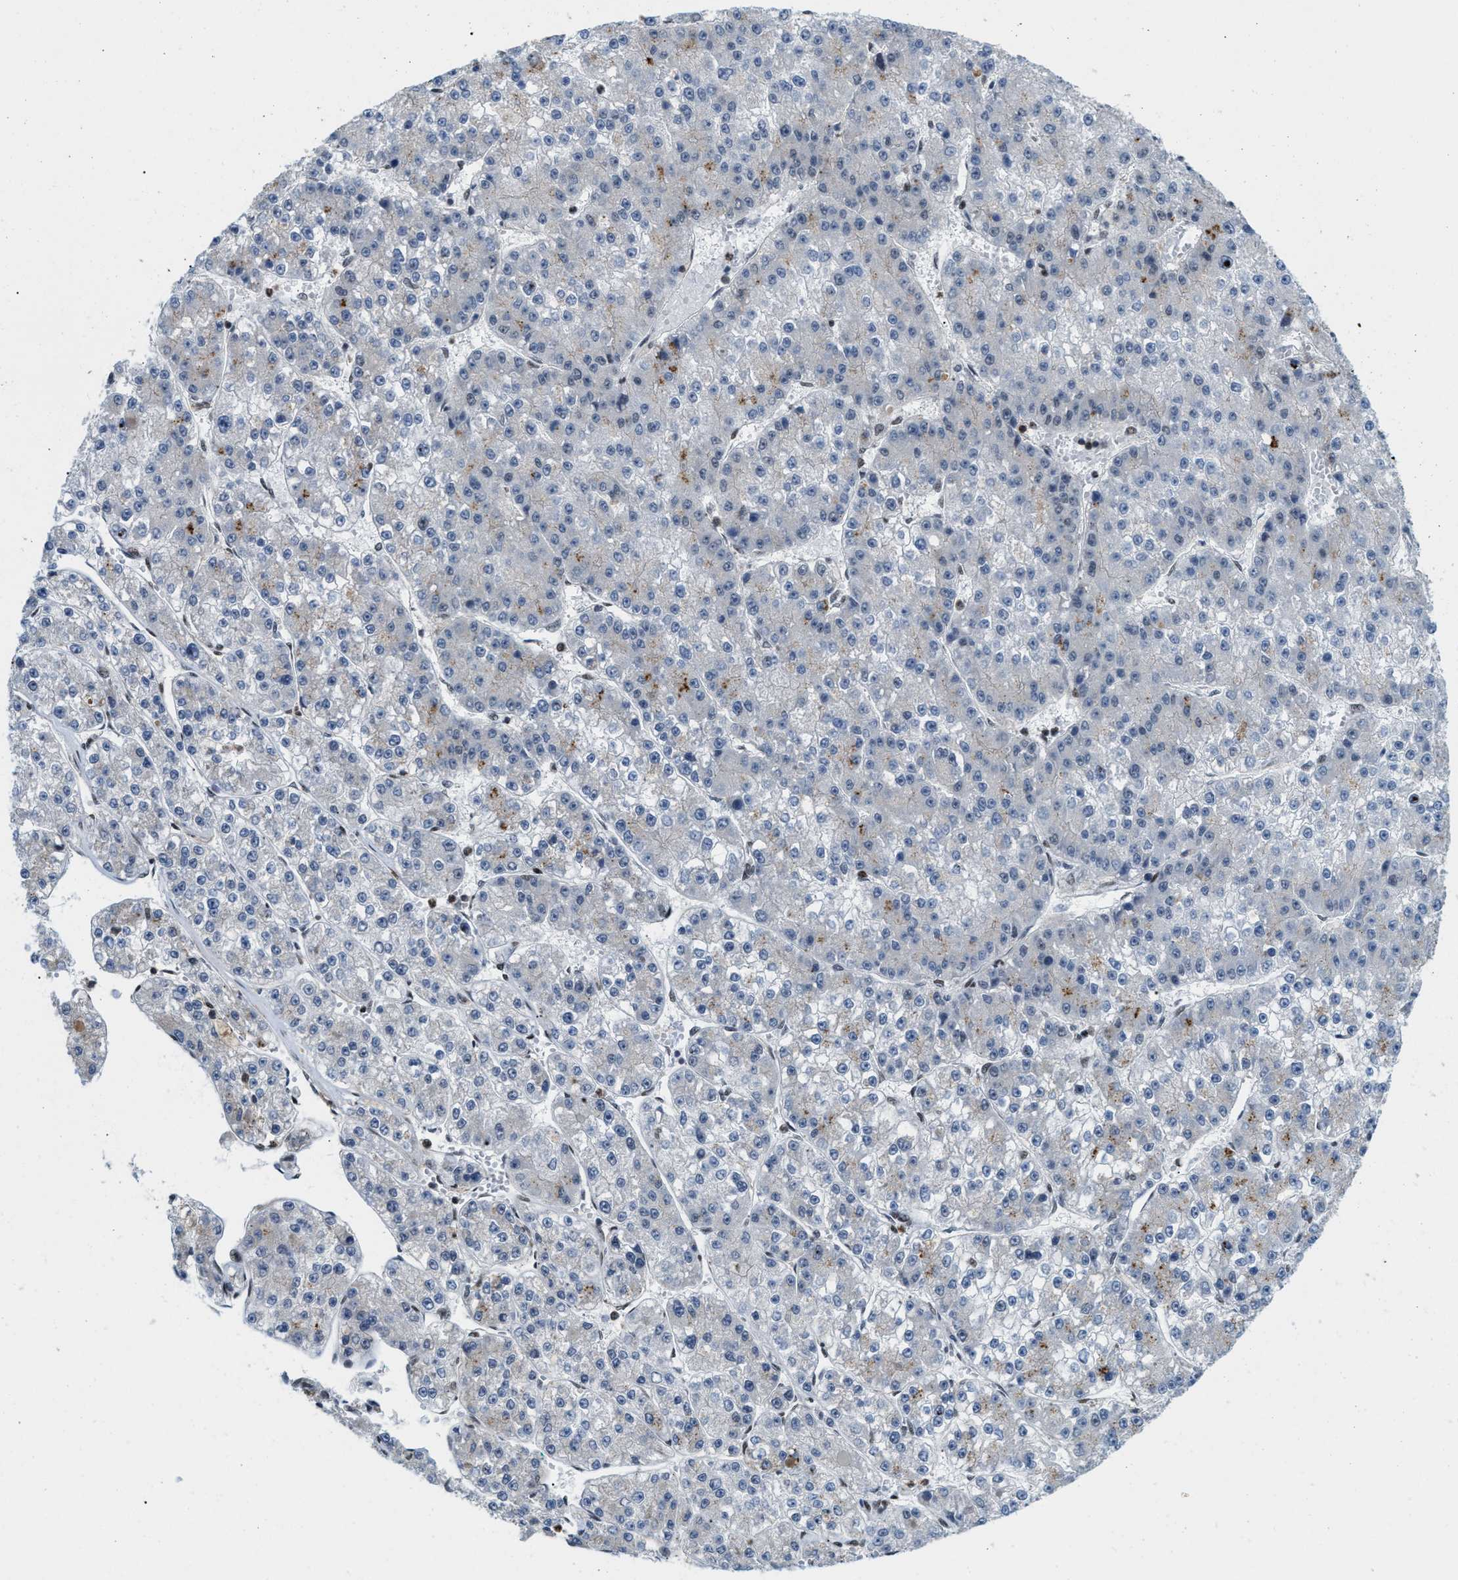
{"staining": {"intensity": "negative", "quantity": "none", "location": "none"}, "tissue": "liver cancer", "cell_type": "Tumor cells", "image_type": "cancer", "snomed": [{"axis": "morphology", "description": "Carcinoma, Hepatocellular, NOS"}, {"axis": "topography", "description": "Liver"}], "caption": "This is an immunohistochemistry (IHC) image of human liver cancer. There is no positivity in tumor cells.", "gene": "NUMA1", "patient": {"sex": "female", "age": 73}}